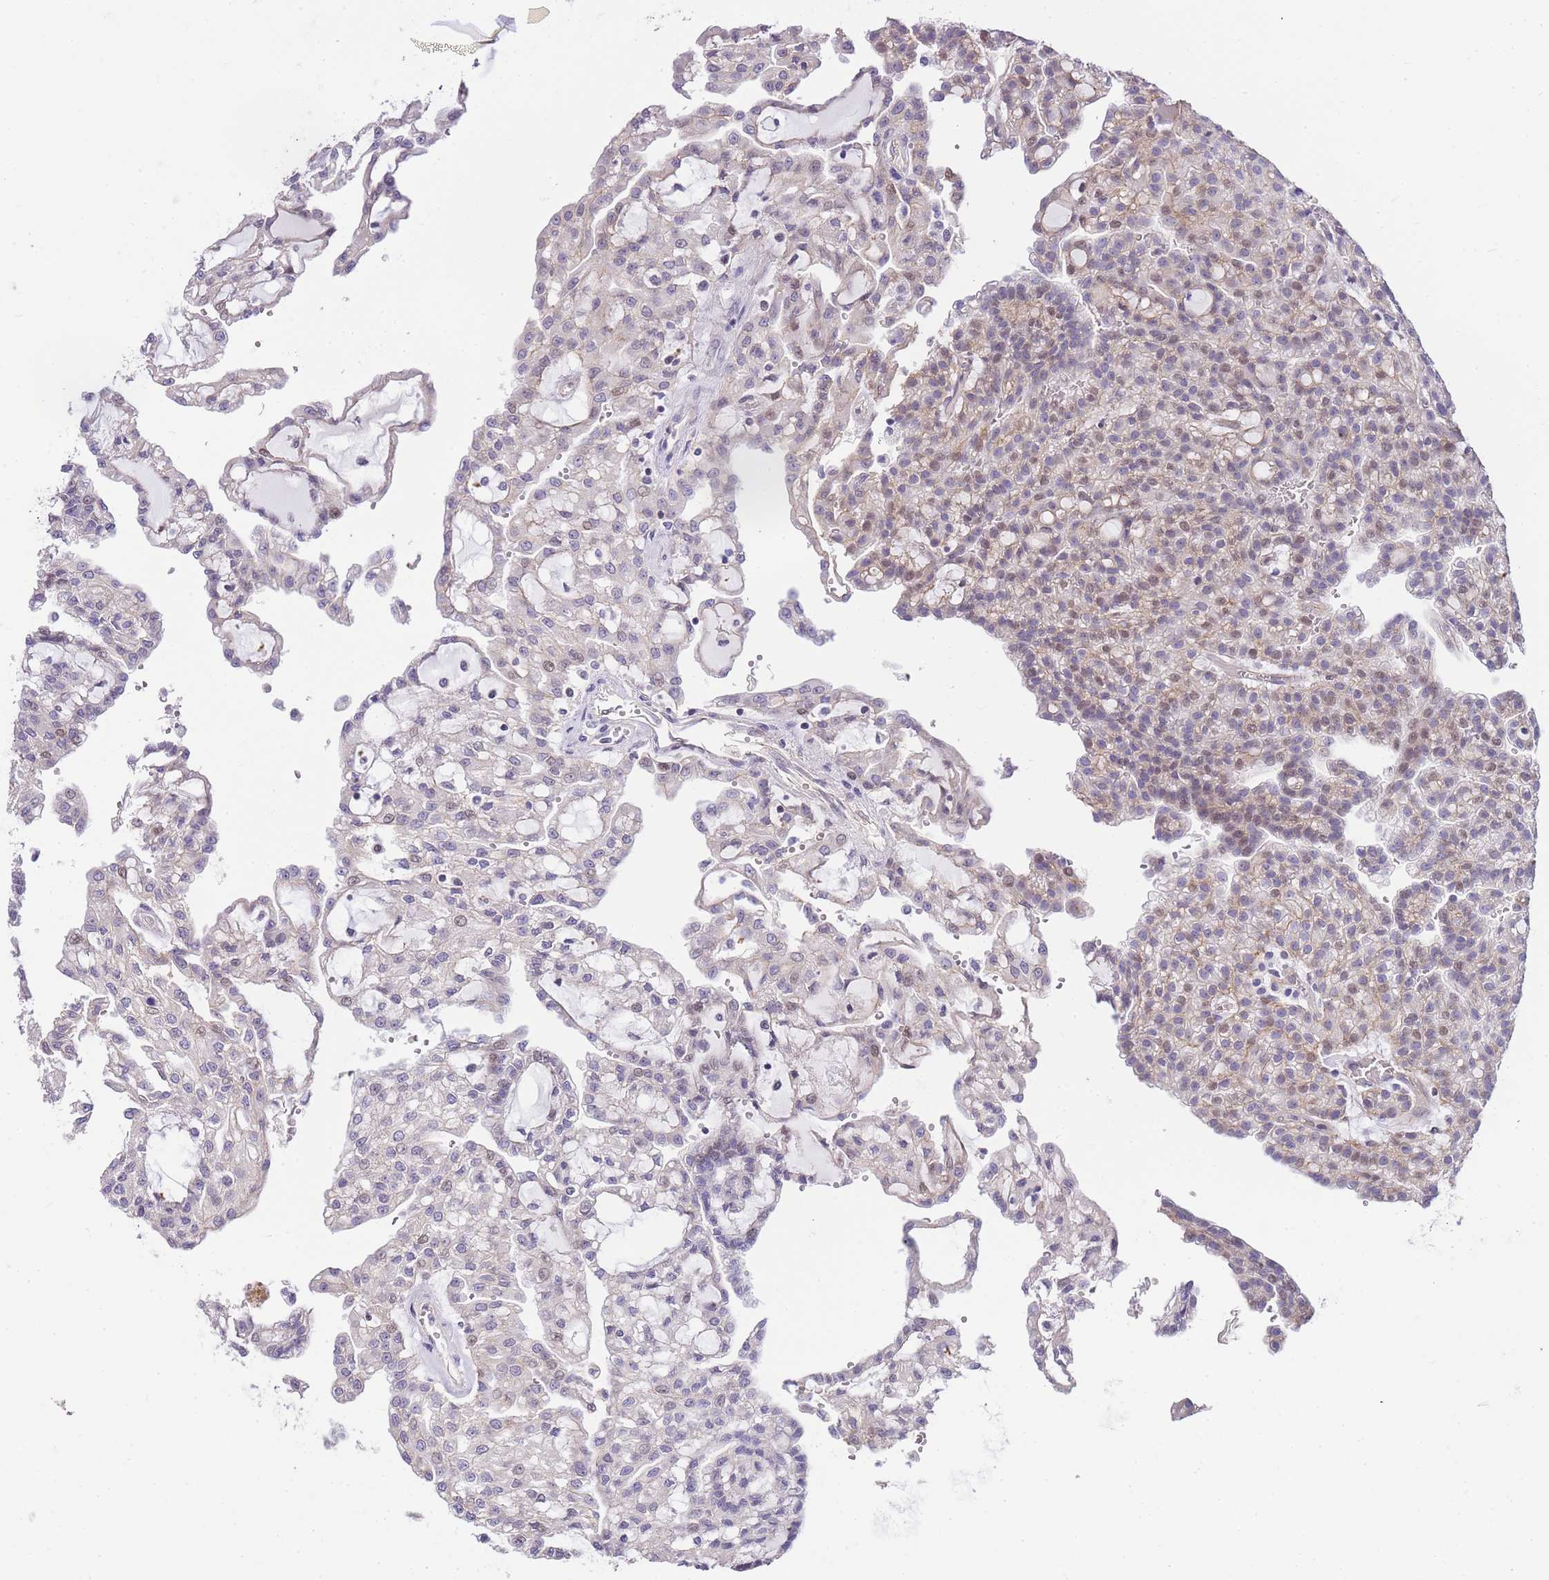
{"staining": {"intensity": "negative", "quantity": "none", "location": "none"}, "tissue": "renal cancer", "cell_type": "Tumor cells", "image_type": "cancer", "snomed": [{"axis": "morphology", "description": "Adenocarcinoma, NOS"}, {"axis": "topography", "description": "Kidney"}], "caption": "Photomicrograph shows no significant protein expression in tumor cells of adenocarcinoma (renal).", "gene": "CLBA1", "patient": {"sex": "male", "age": 63}}